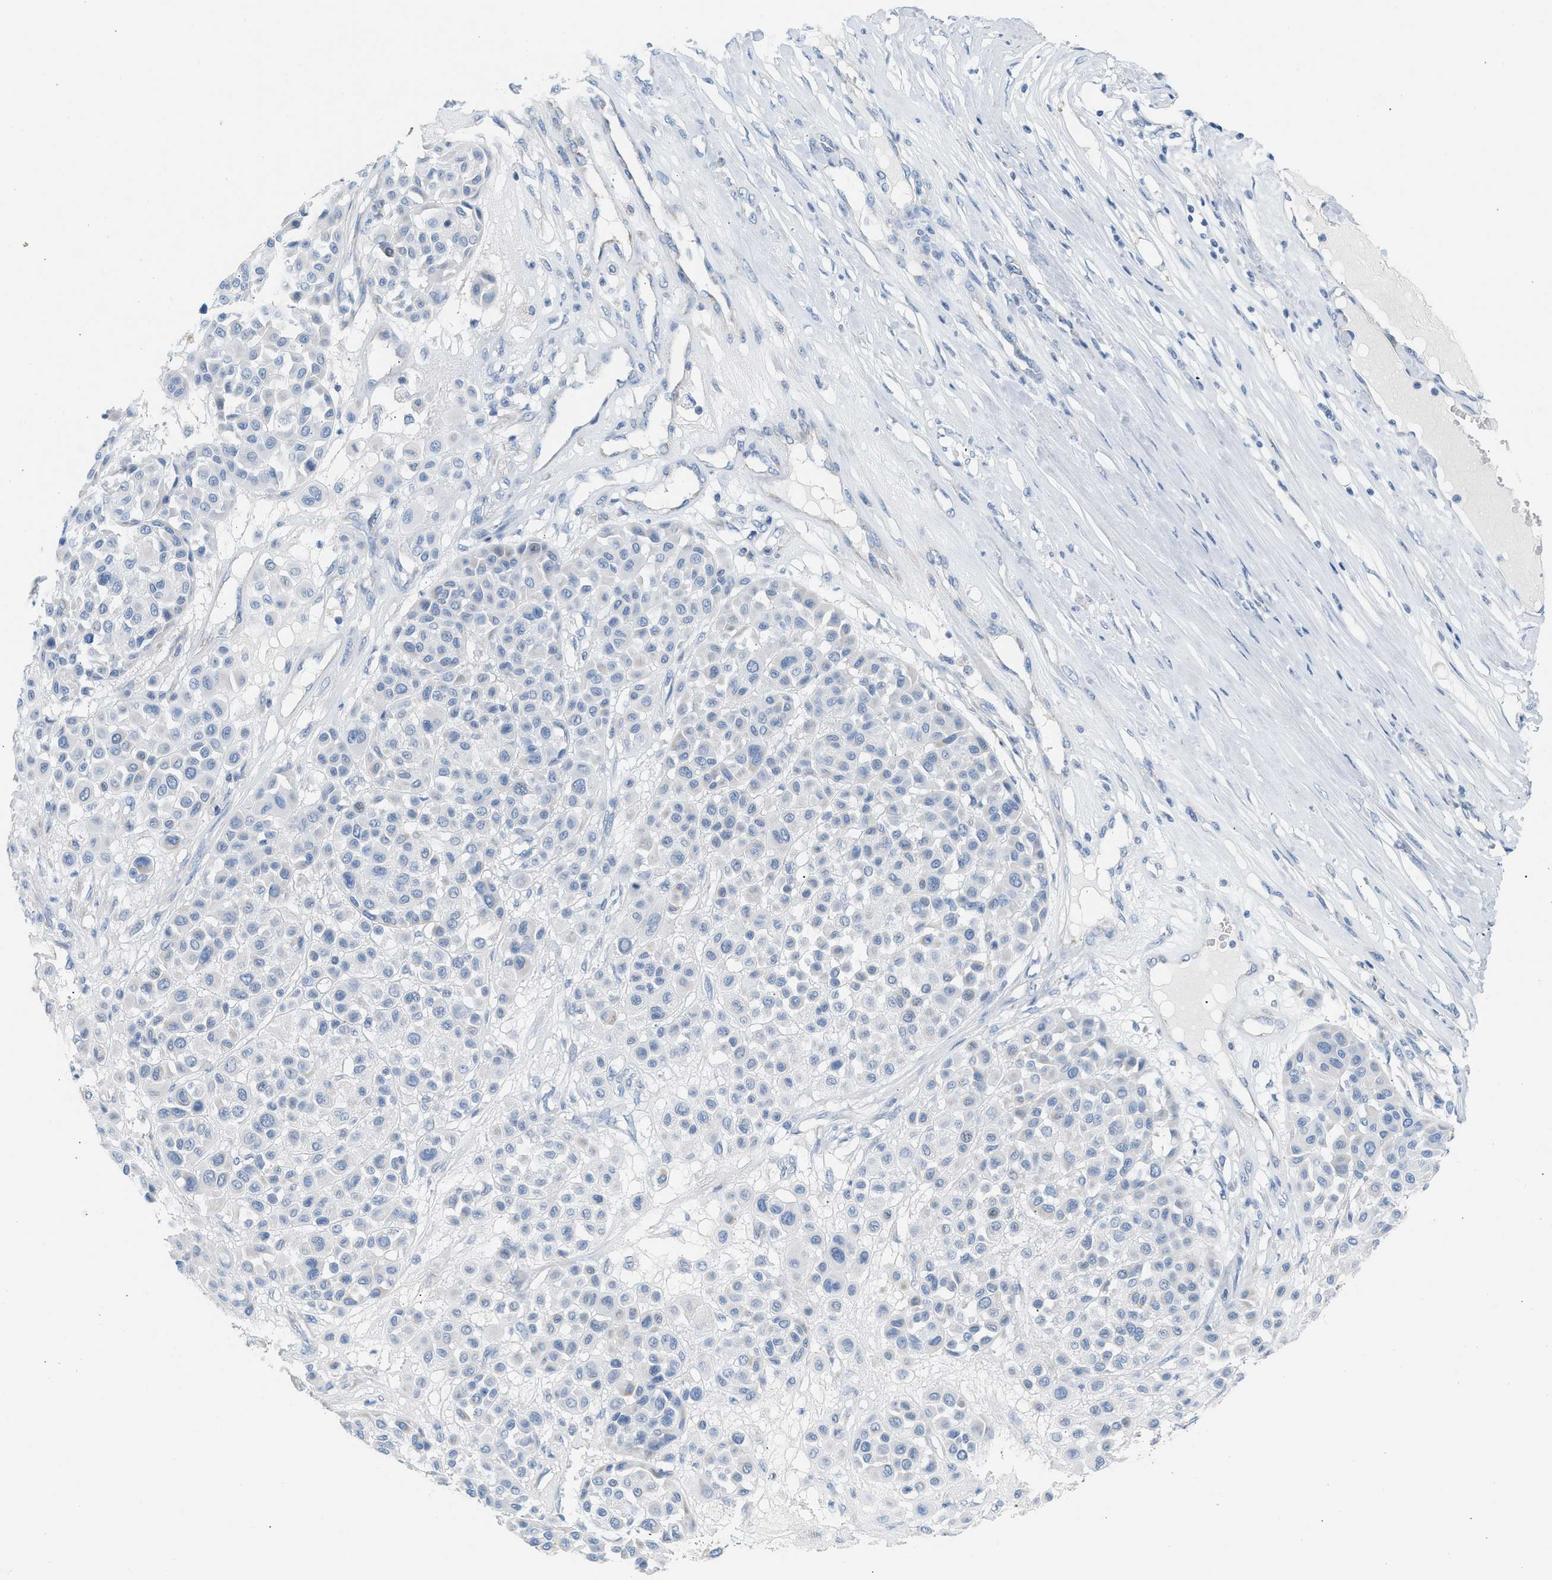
{"staining": {"intensity": "negative", "quantity": "none", "location": "none"}, "tissue": "melanoma", "cell_type": "Tumor cells", "image_type": "cancer", "snomed": [{"axis": "morphology", "description": "Malignant melanoma, Metastatic site"}, {"axis": "topography", "description": "Soft tissue"}], "caption": "High magnification brightfield microscopy of melanoma stained with DAB (3,3'-diaminobenzidine) (brown) and counterstained with hematoxylin (blue): tumor cells show no significant staining.", "gene": "NDUFS8", "patient": {"sex": "male", "age": 41}}